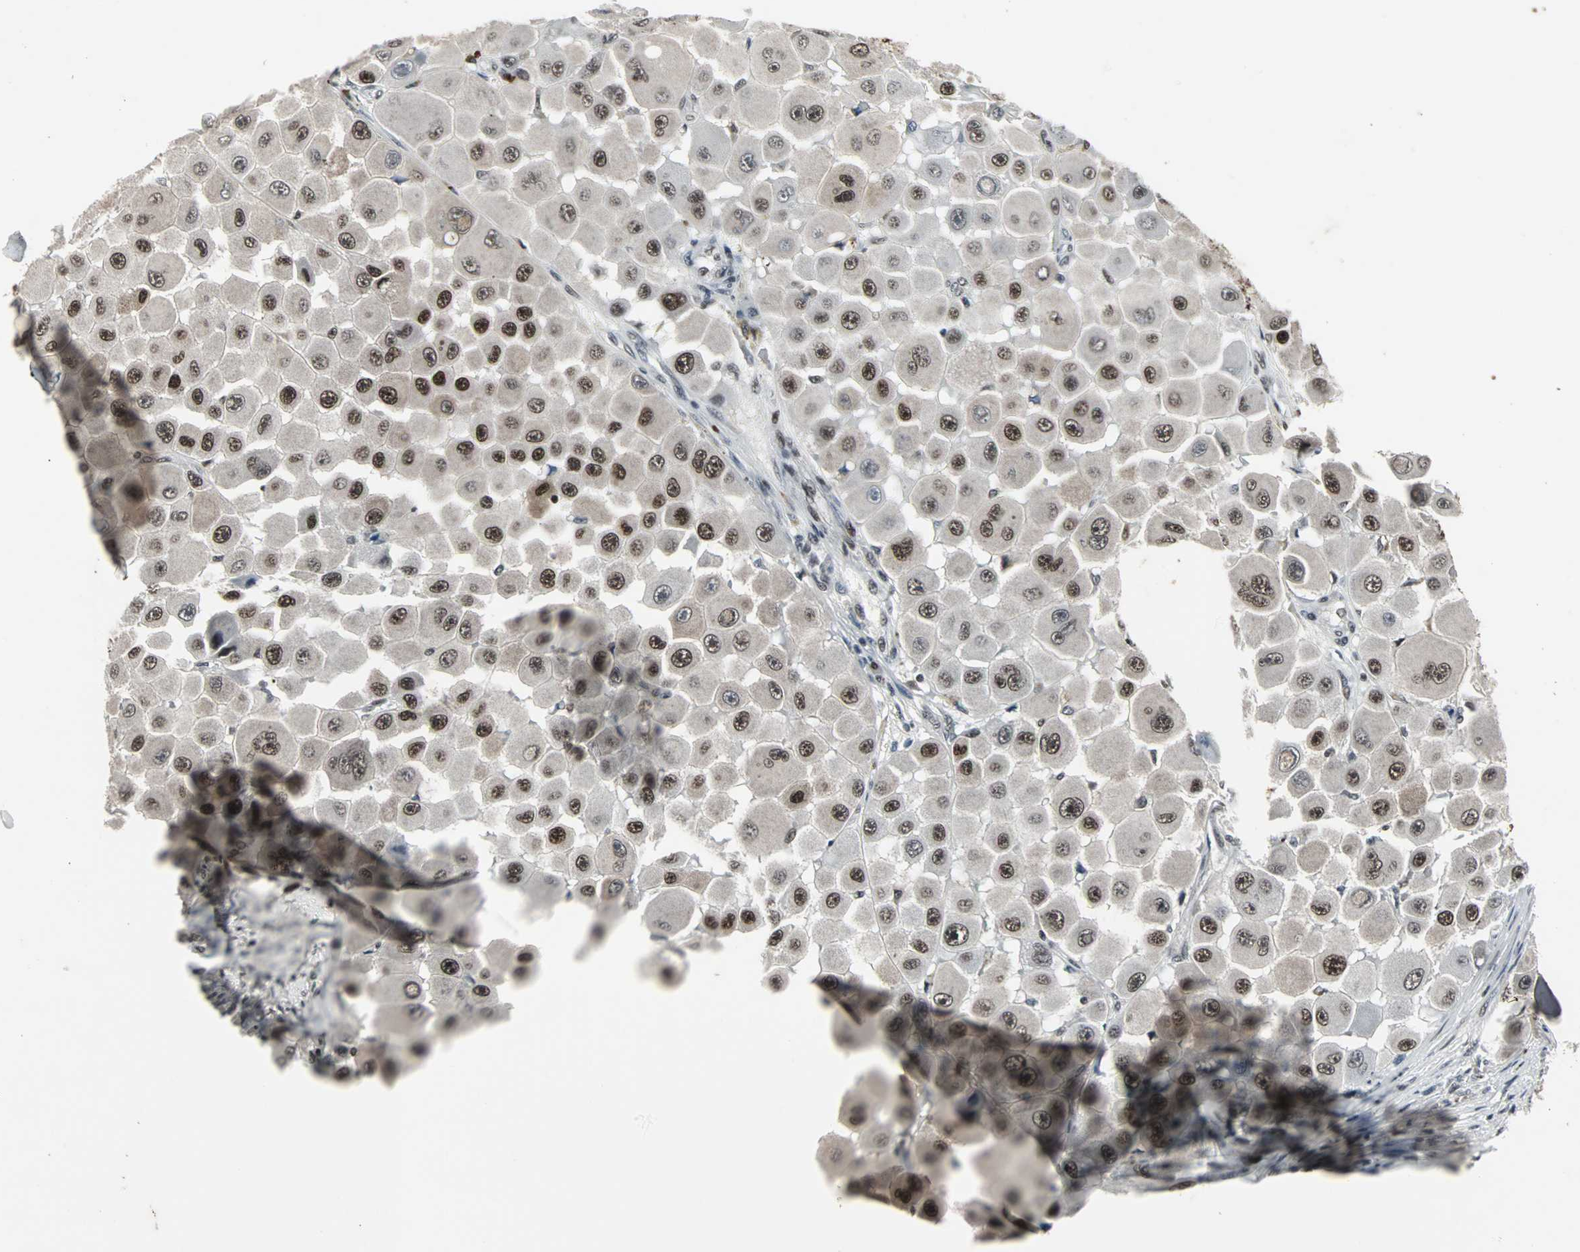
{"staining": {"intensity": "strong", "quantity": ">75%", "location": "nuclear"}, "tissue": "melanoma", "cell_type": "Tumor cells", "image_type": "cancer", "snomed": [{"axis": "morphology", "description": "Malignant melanoma, NOS"}, {"axis": "topography", "description": "Skin"}], "caption": "Immunohistochemical staining of melanoma demonstrates high levels of strong nuclear staining in approximately >75% of tumor cells.", "gene": "PNKP", "patient": {"sex": "female", "age": 81}}